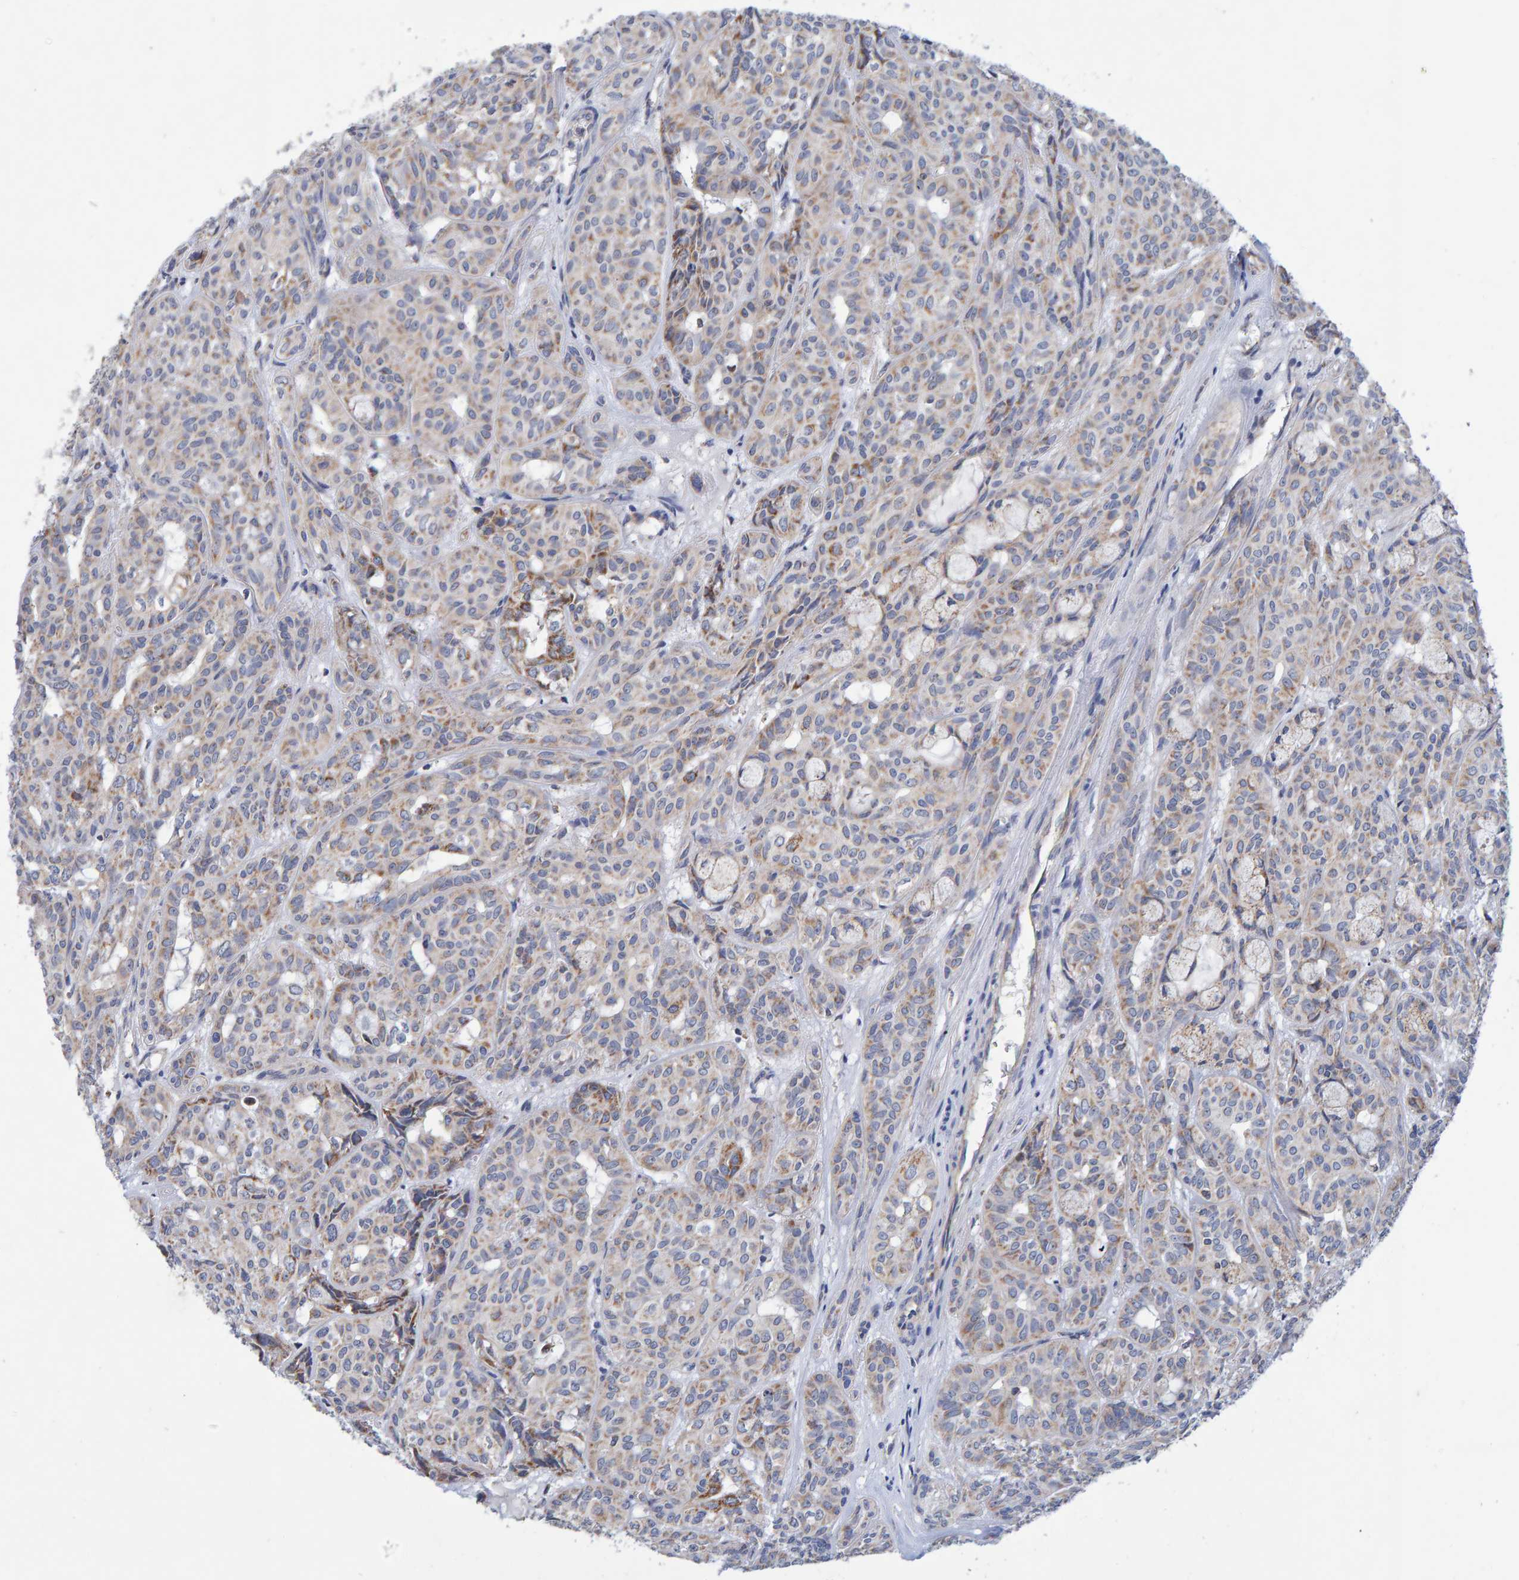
{"staining": {"intensity": "moderate", "quantity": "25%-75%", "location": "cytoplasmic/membranous"}, "tissue": "head and neck cancer", "cell_type": "Tumor cells", "image_type": "cancer", "snomed": [{"axis": "morphology", "description": "Adenocarcinoma, NOS"}, {"axis": "topography", "description": "Salivary gland, NOS"}, {"axis": "topography", "description": "Head-Neck"}], "caption": "This histopathology image displays adenocarcinoma (head and neck) stained with IHC to label a protein in brown. The cytoplasmic/membranous of tumor cells show moderate positivity for the protein. Nuclei are counter-stained blue.", "gene": "EFR3A", "patient": {"sex": "female", "age": 76}}